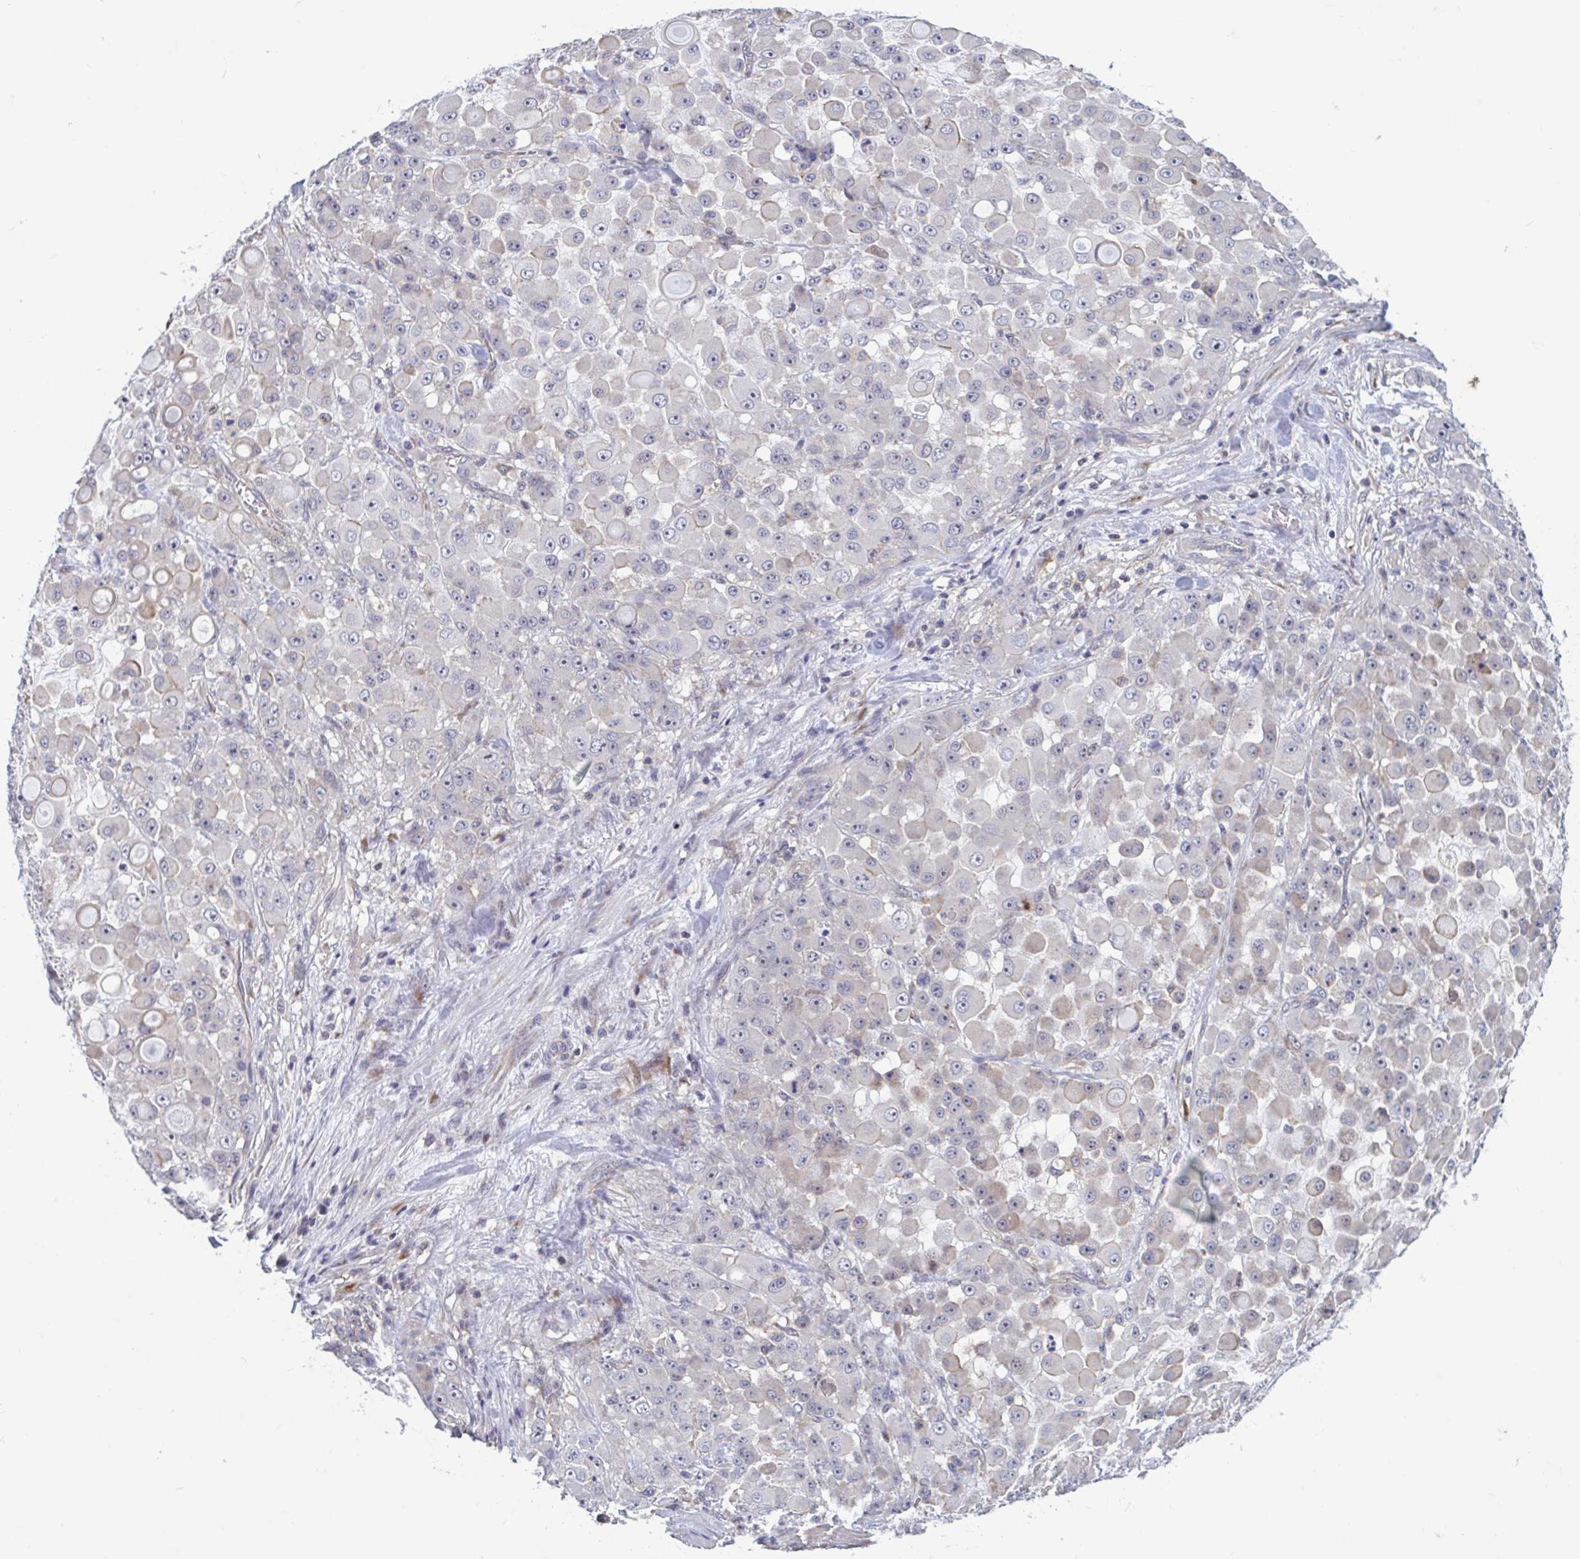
{"staining": {"intensity": "negative", "quantity": "none", "location": "none"}, "tissue": "stomach cancer", "cell_type": "Tumor cells", "image_type": "cancer", "snomed": [{"axis": "morphology", "description": "Adenocarcinoma, NOS"}, {"axis": "topography", "description": "Stomach"}], "caption": "The photomicrograph displays no staining of tumor cells in adenocarcinoma (stomach).", "gene": "LRRC38", "patient": {"sex": "female", "age": 76}}